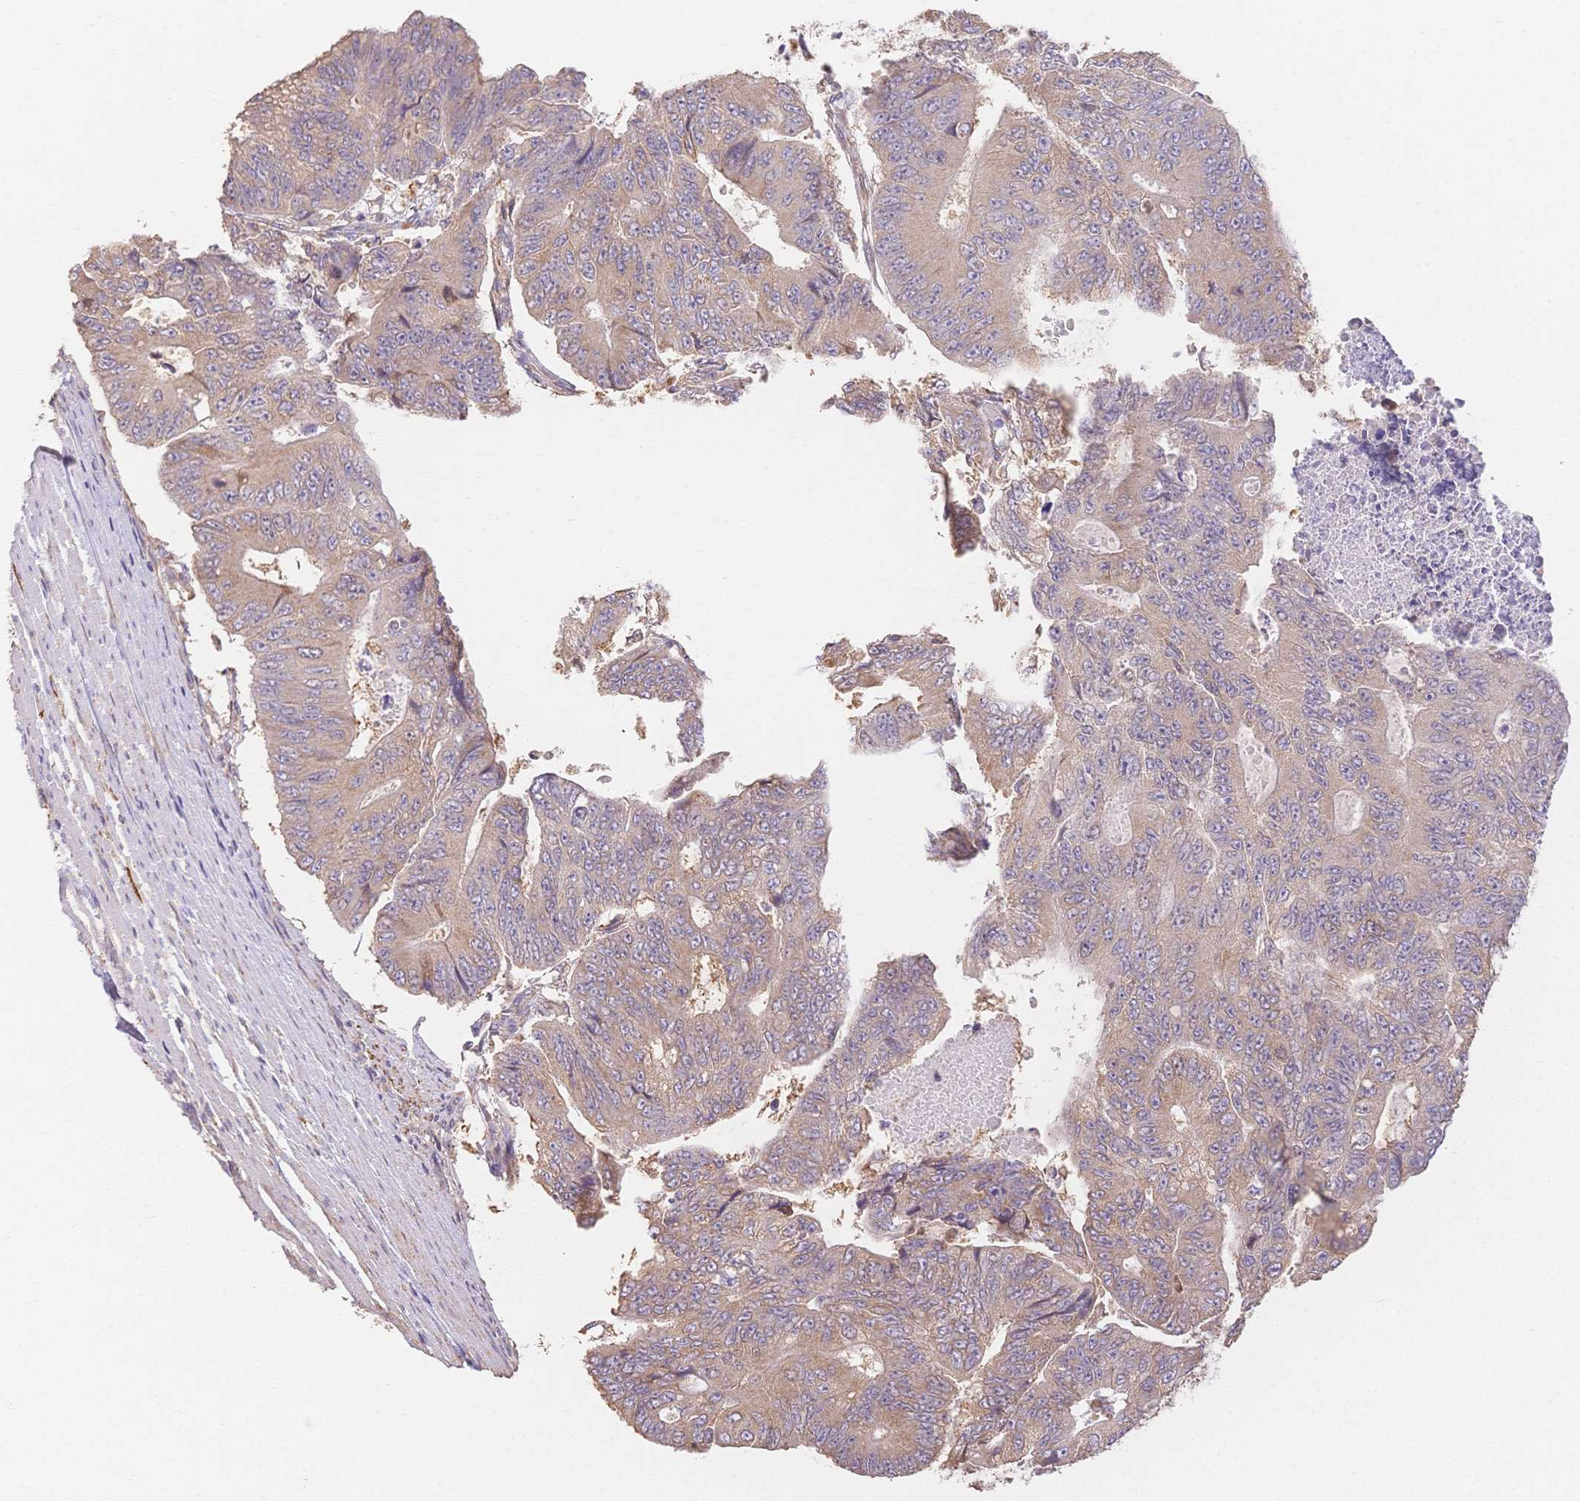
{"staining": {"intensity": "weak", "quantity": "25%-75%", "location": "cytoplasmic/membranous"}, "tissue": "colorectal cancer", "cell_type": "Tumor cells", "image_type": "cancer", "snomed": [{"axis": "morphology", "description": "Adenocarcinoma, NOS"}, {"axis": "topography", "description": "Colon"}], "caption": "IHC histopathology image of neoplastic tissue: adenocarcinoma (colorectal) stained using immunohistochemistry displays low levels of weak protein expression localized specifically in the cytoplasmic/membranous of tumor cells, appearing as a cytoplasmic/membranous brown color.", "gene": "HS3ST5", "patient": {"sex": "female", "age": 48}}